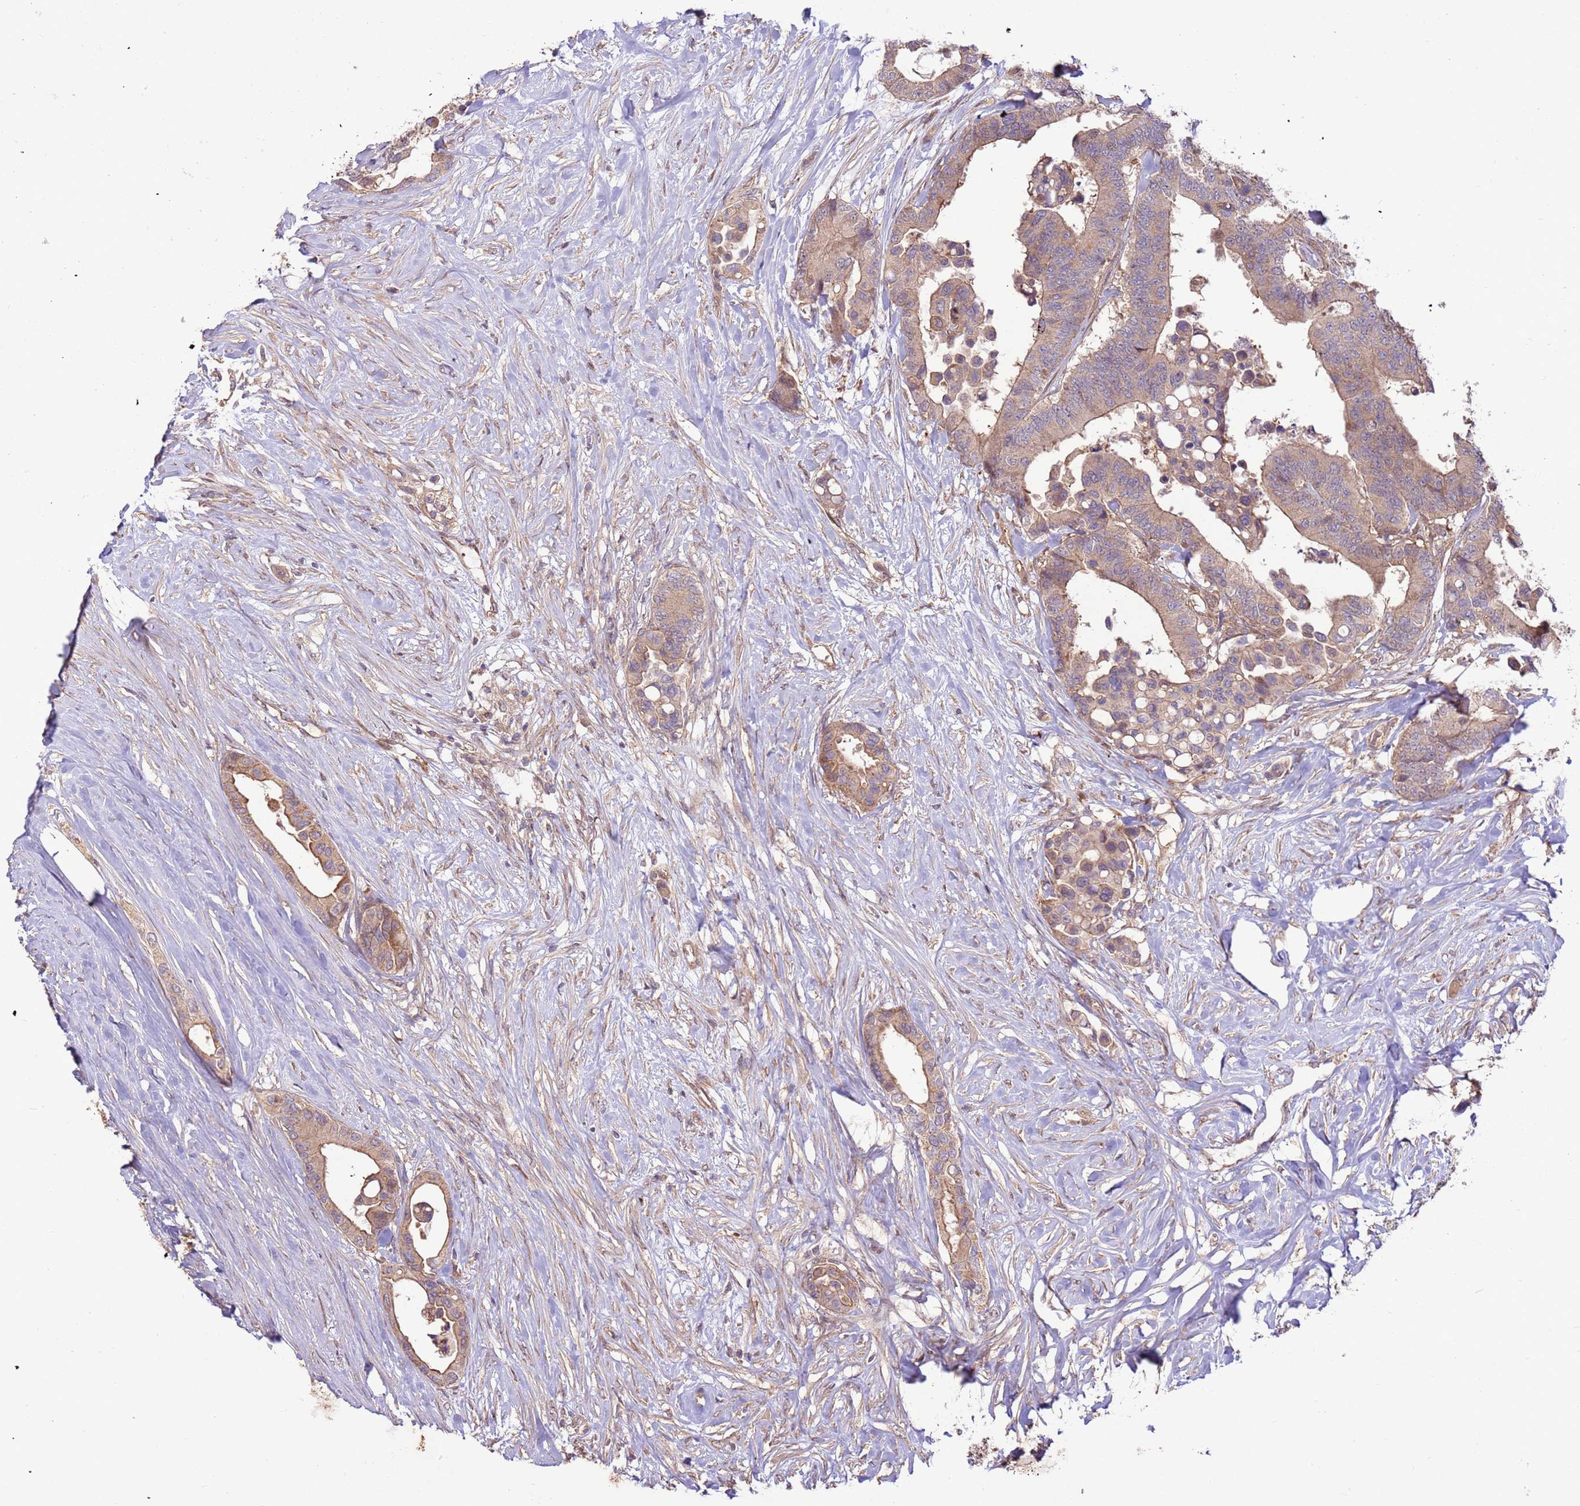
{"staining": {"intensity": "weak", "quantity": ">75%", "location": "cytoplasmic/membranous"}, "tissue": "colorectal cancer", "cell_type": "Tumor cells", "image_type": "cancer", "snomed": [{"axis": "morphology", "description": "Normal tissue, NOS"}, {"axis": "morphology", "description": "Adenocarcinoma, NOS"}, {"axis": "topography", "description": "Colon"}], "caption": "This photomicrograph shows immunohistochemistry (IHC) staining of colorectal adenocarcinoma, with low weak cytoplasmic/membranous staining in about >75% of tumor cells.", "gene": "CCDC112", "patient": {"sex": "male", "age": 82}}